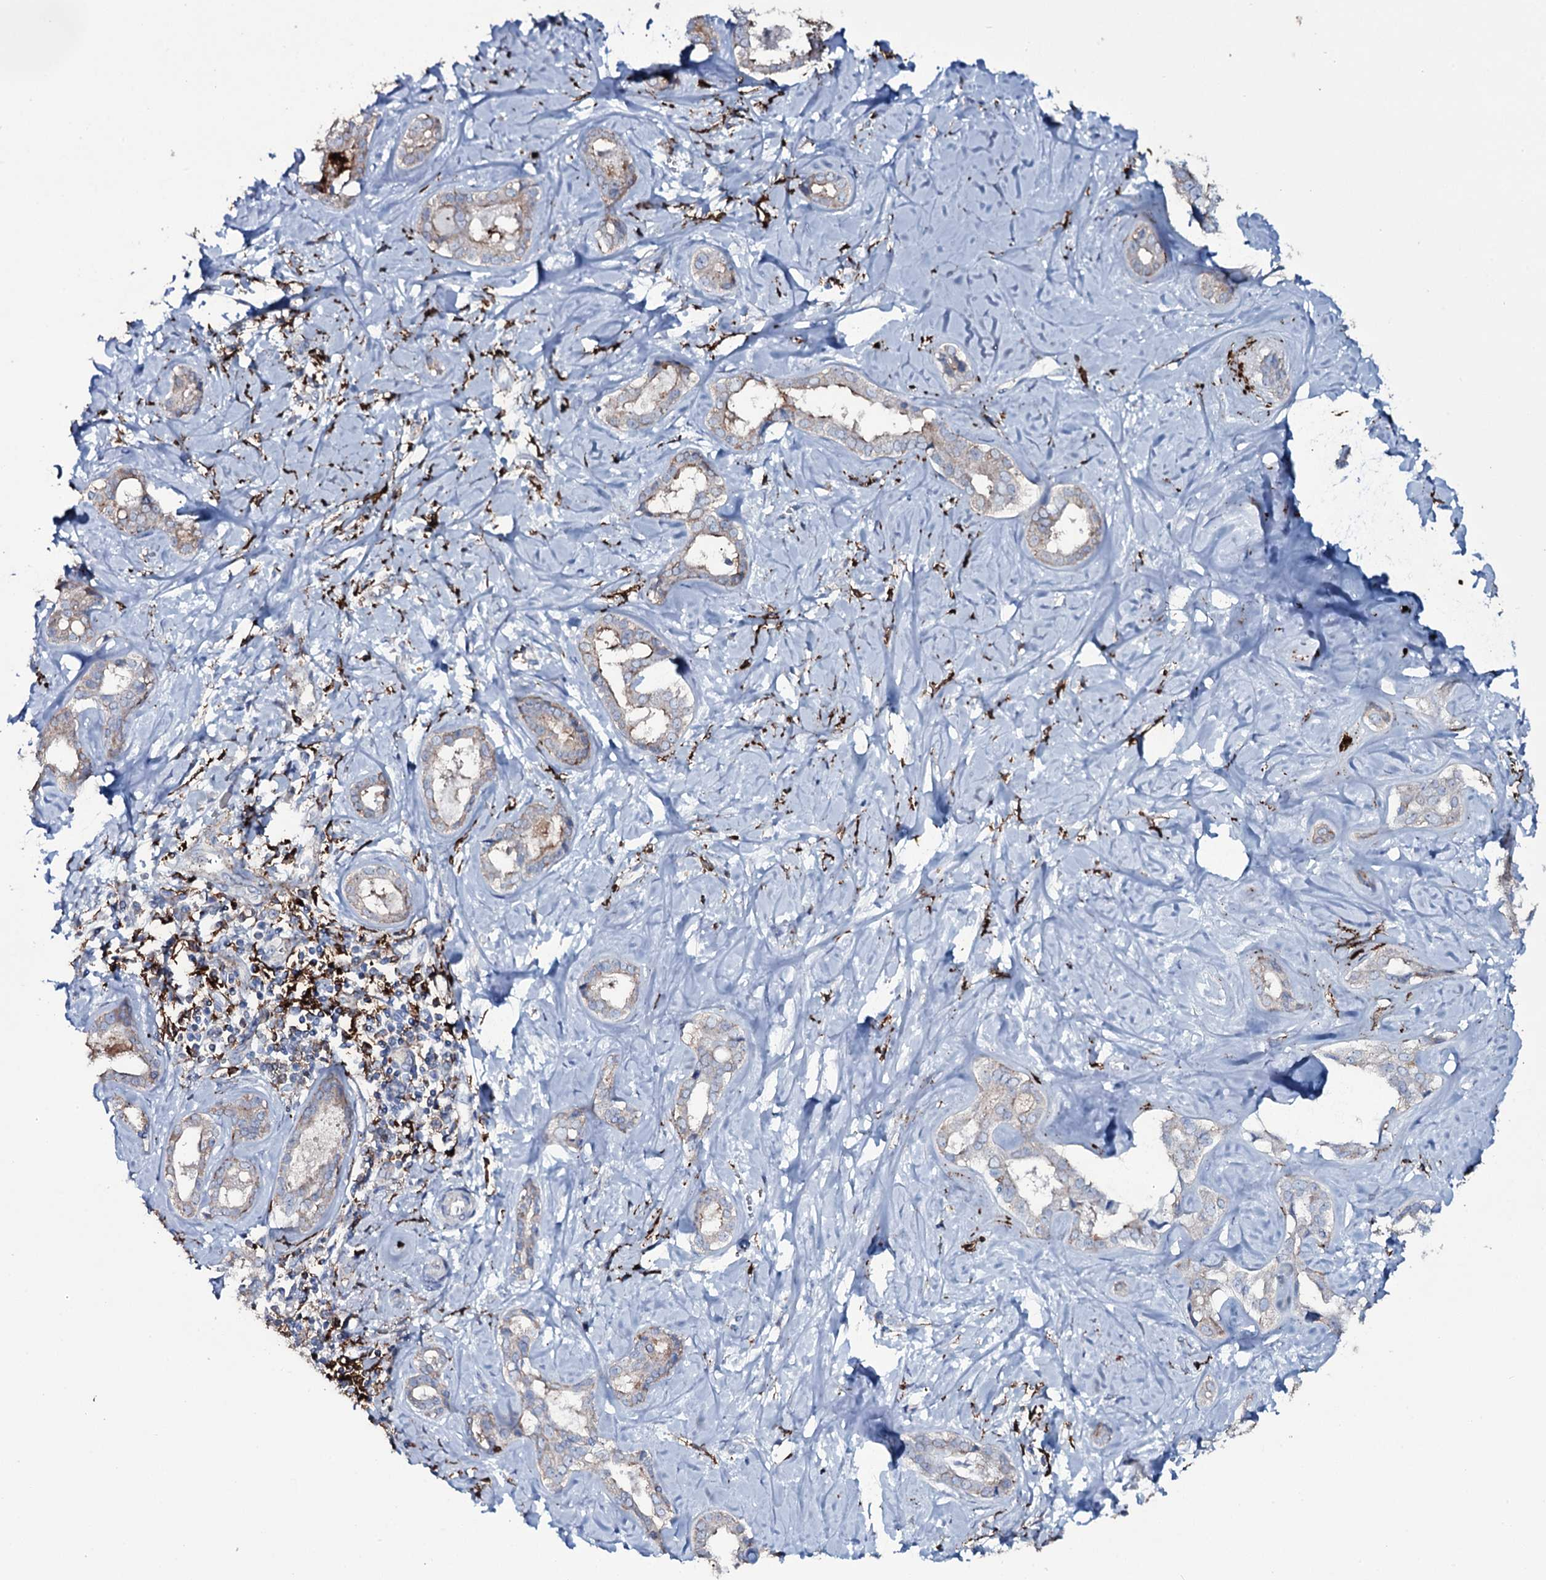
{"staining": {"intensity": "weak", "quantity": "<25%", "location": "cytoplasmic/membranous"}, "tissue": "liver cancer", "cell_type": "Tumor cells", "image_type": "cancer", "snomed": [{"axis": "morphology", "description": "Cholangiocarcinoma"}, {"axis": "topography", "description": "Liver"}], "caption": "Immunohistochemistry histopathology image of neoplastic tissue: human liver cancer stained with DAB demonstrates no significant protein expression in tumor cells. (Brightfield microscopy of DAB immunohistochemistry (IHC) at high magnification).", "gene": "OSBPL2", "patient": {"sex": "female", "age": 77}}